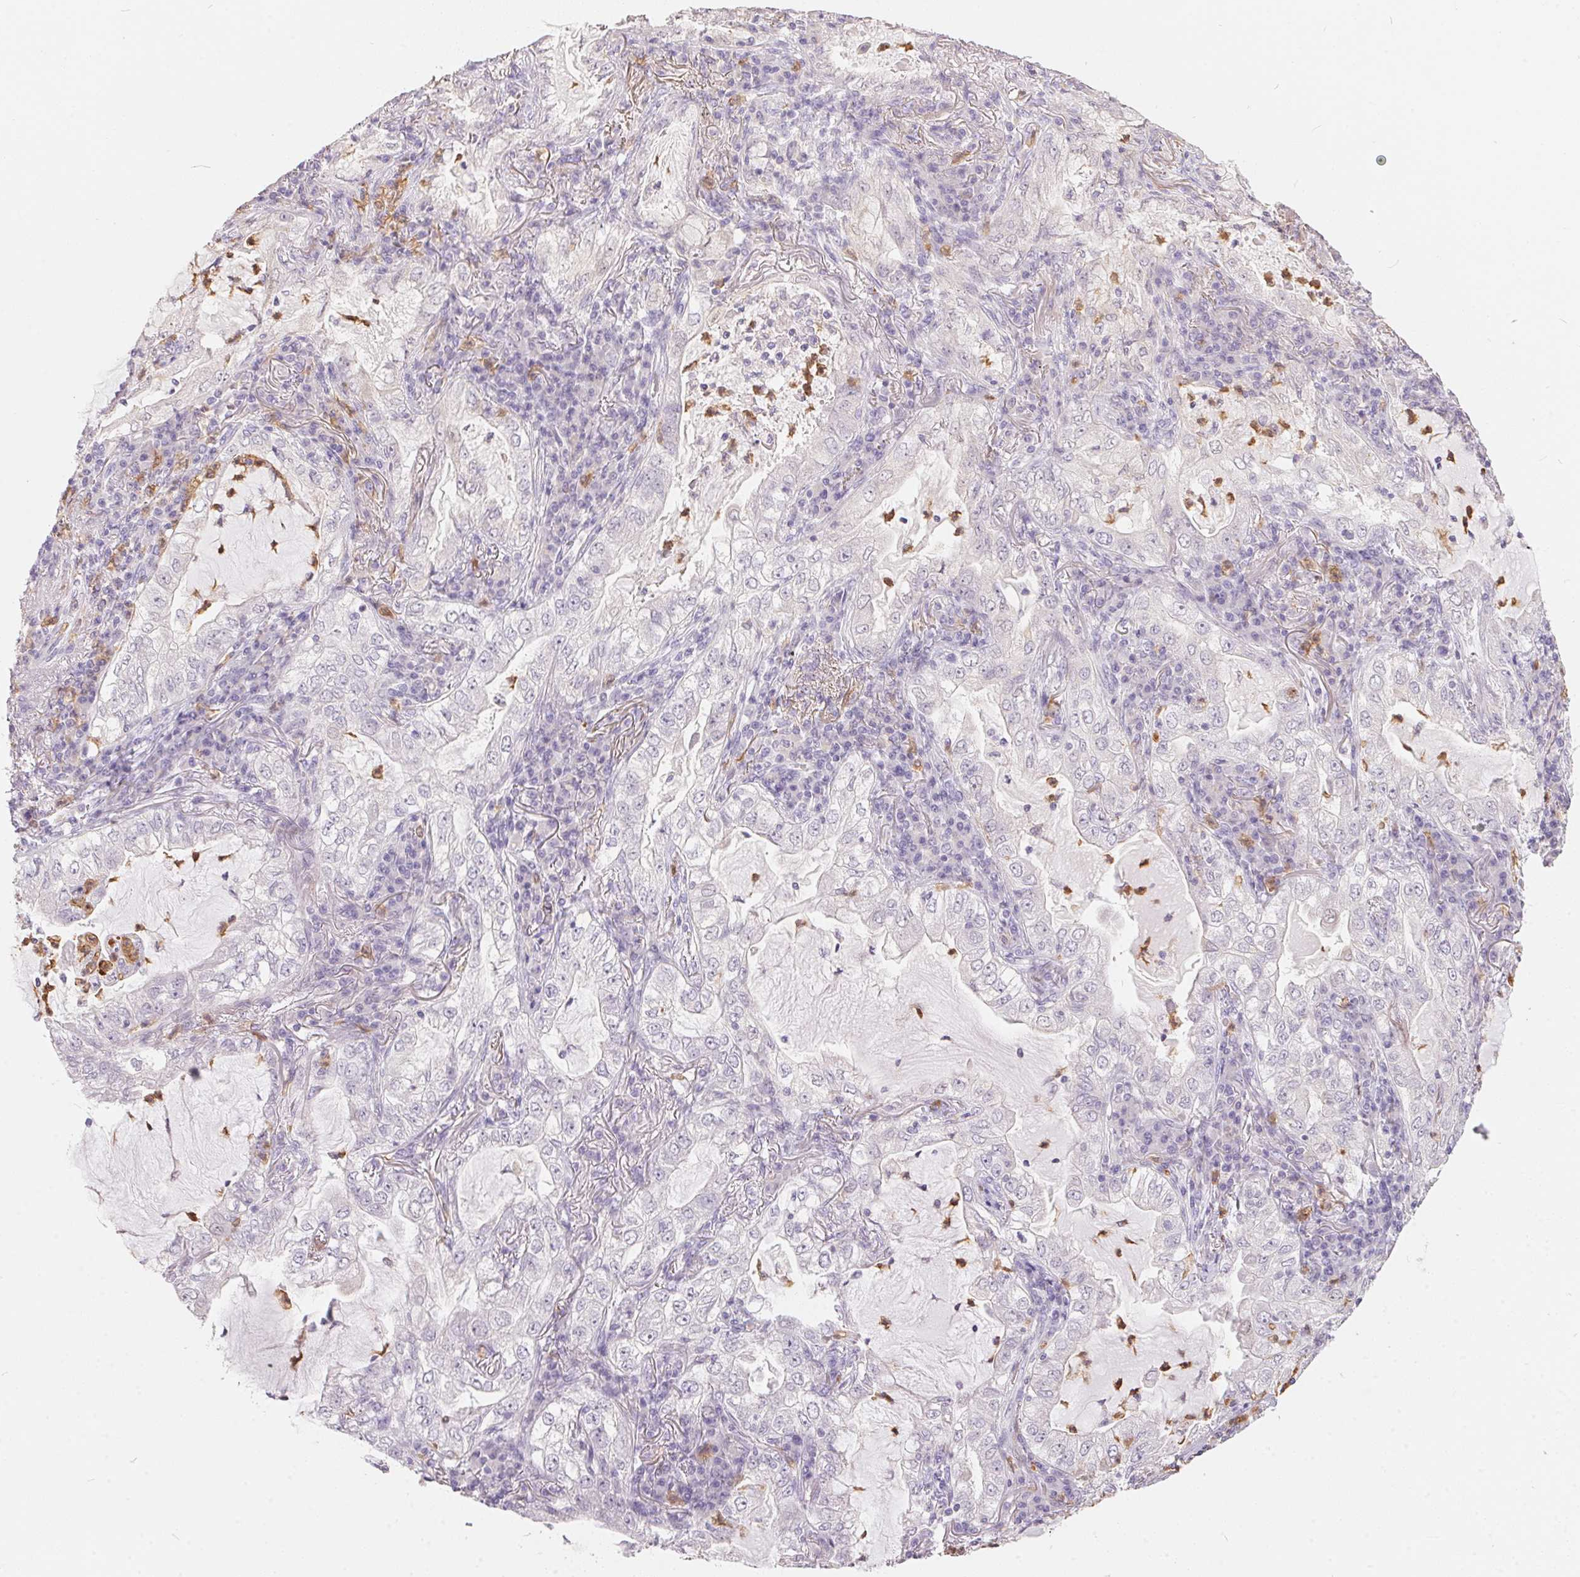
{"staining": {"intensity": "negative", "quantity": "none", "location": "none"}, "tissue": "lung cancer", "cell_type": "Tumor cells", "image_type": "cancer", "snomed": [{"axis": "morphology", "description": "Adenocarcinoma, NOS"}, {"axis": "topography", "description": "Lung"}], "caption": "Human adenocarcinoma (lung) stained for a protein using immunohistochemistry shows no staining in tumor cells.", "gene": "SERPINB1", "patient": {"sex": "female", "age": 73}}